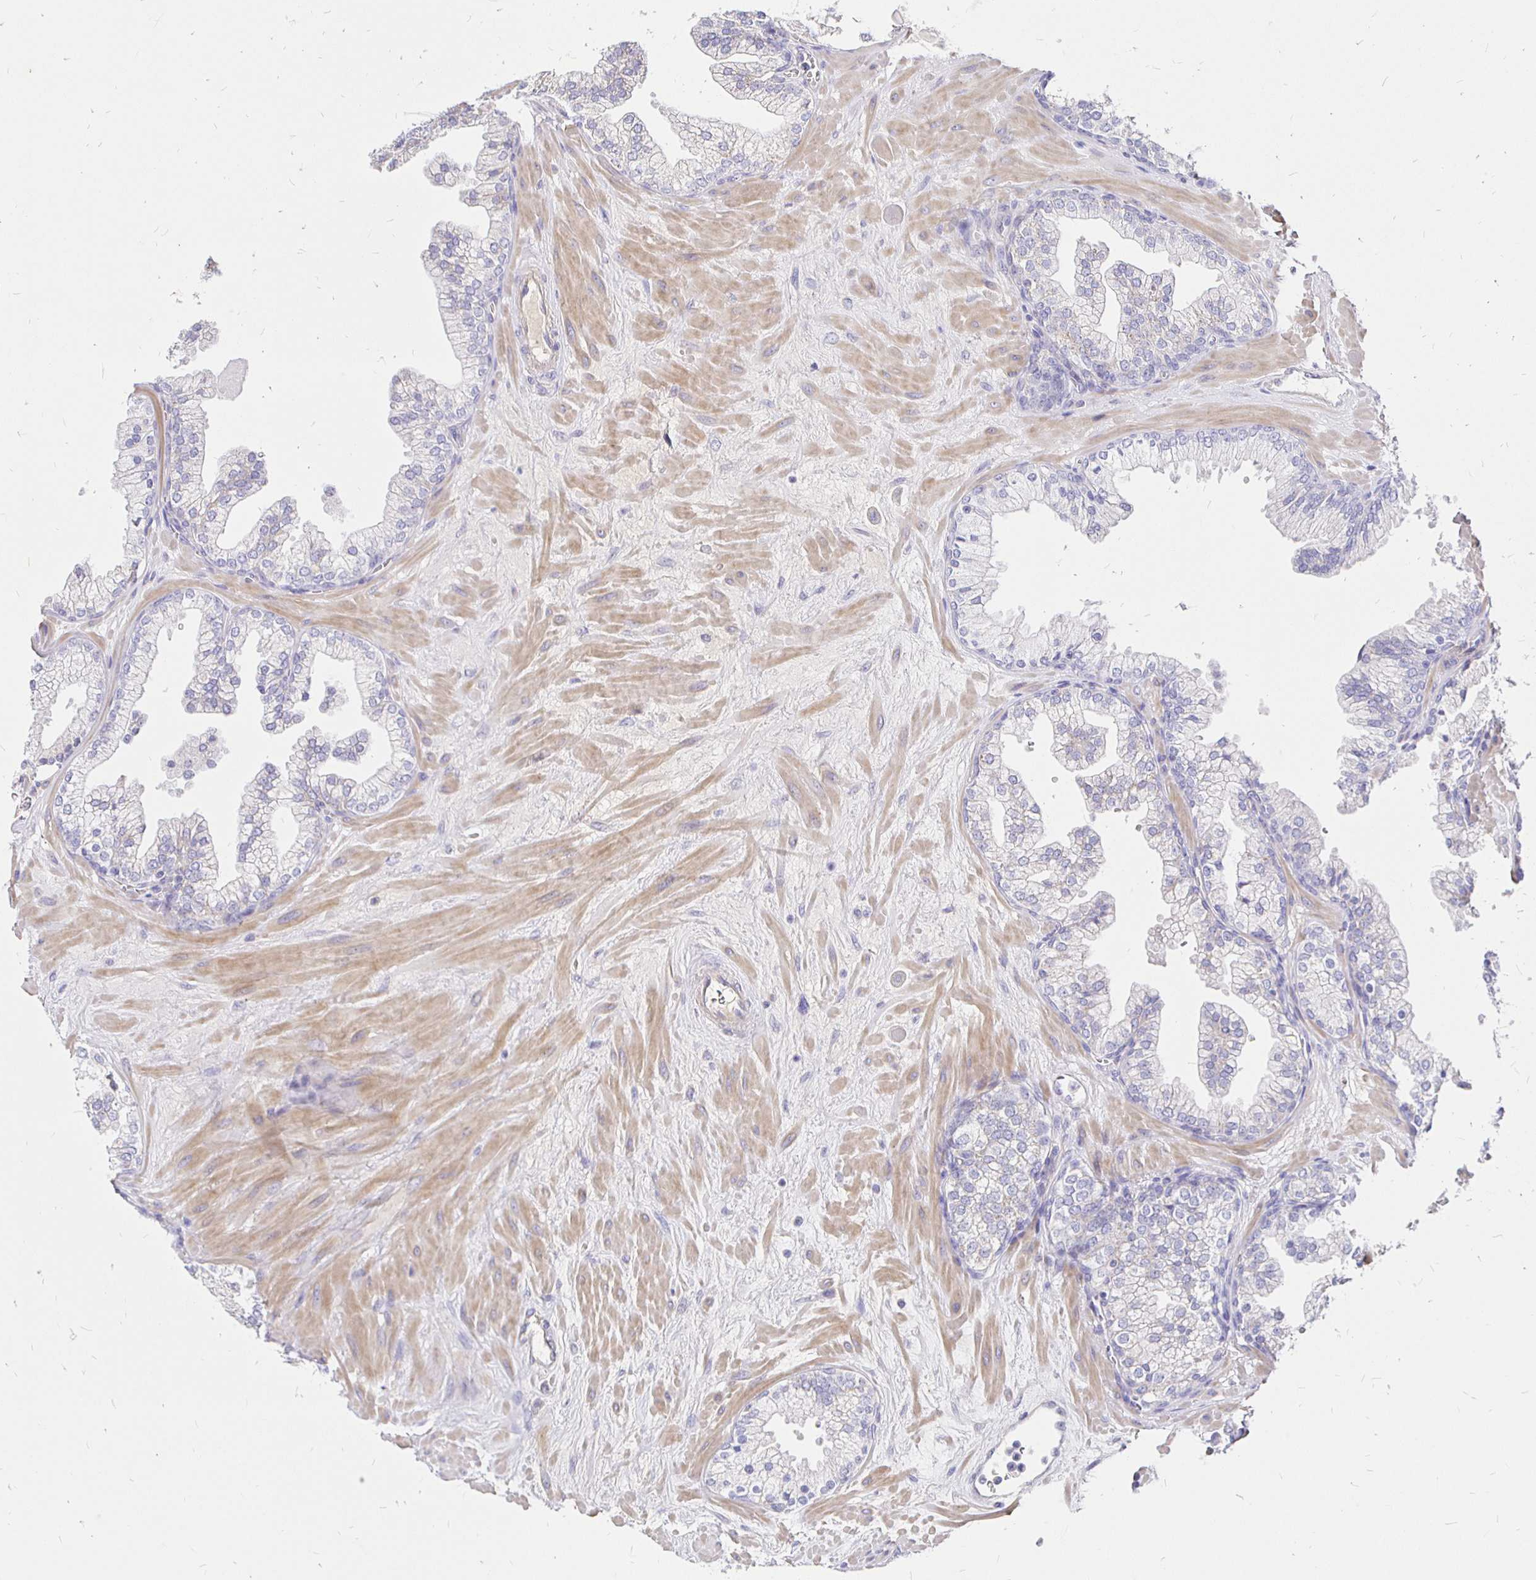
{"staining": {"intensity": "negative", "quantity": "none", "location": "none"}, "tissue": "prostate", "cell_type": "Glandular cells", "image_type": "normal", "snomed": [{"axis": "morphology", "description": "Normal tissue, NOS"}, {"axis": "topography", "description": "Prostate"}, {"axis": "topography", "description": "Peripheral nerve tissue"}], "caption": "This image is of normal prostate stained with IHC to label a protein in brown with the nuclei are counter-stained blue. There is no staining in glandular cells.", "gene": "PALM2AKAP2", "patient": {"sex": "male", "age": 61}}